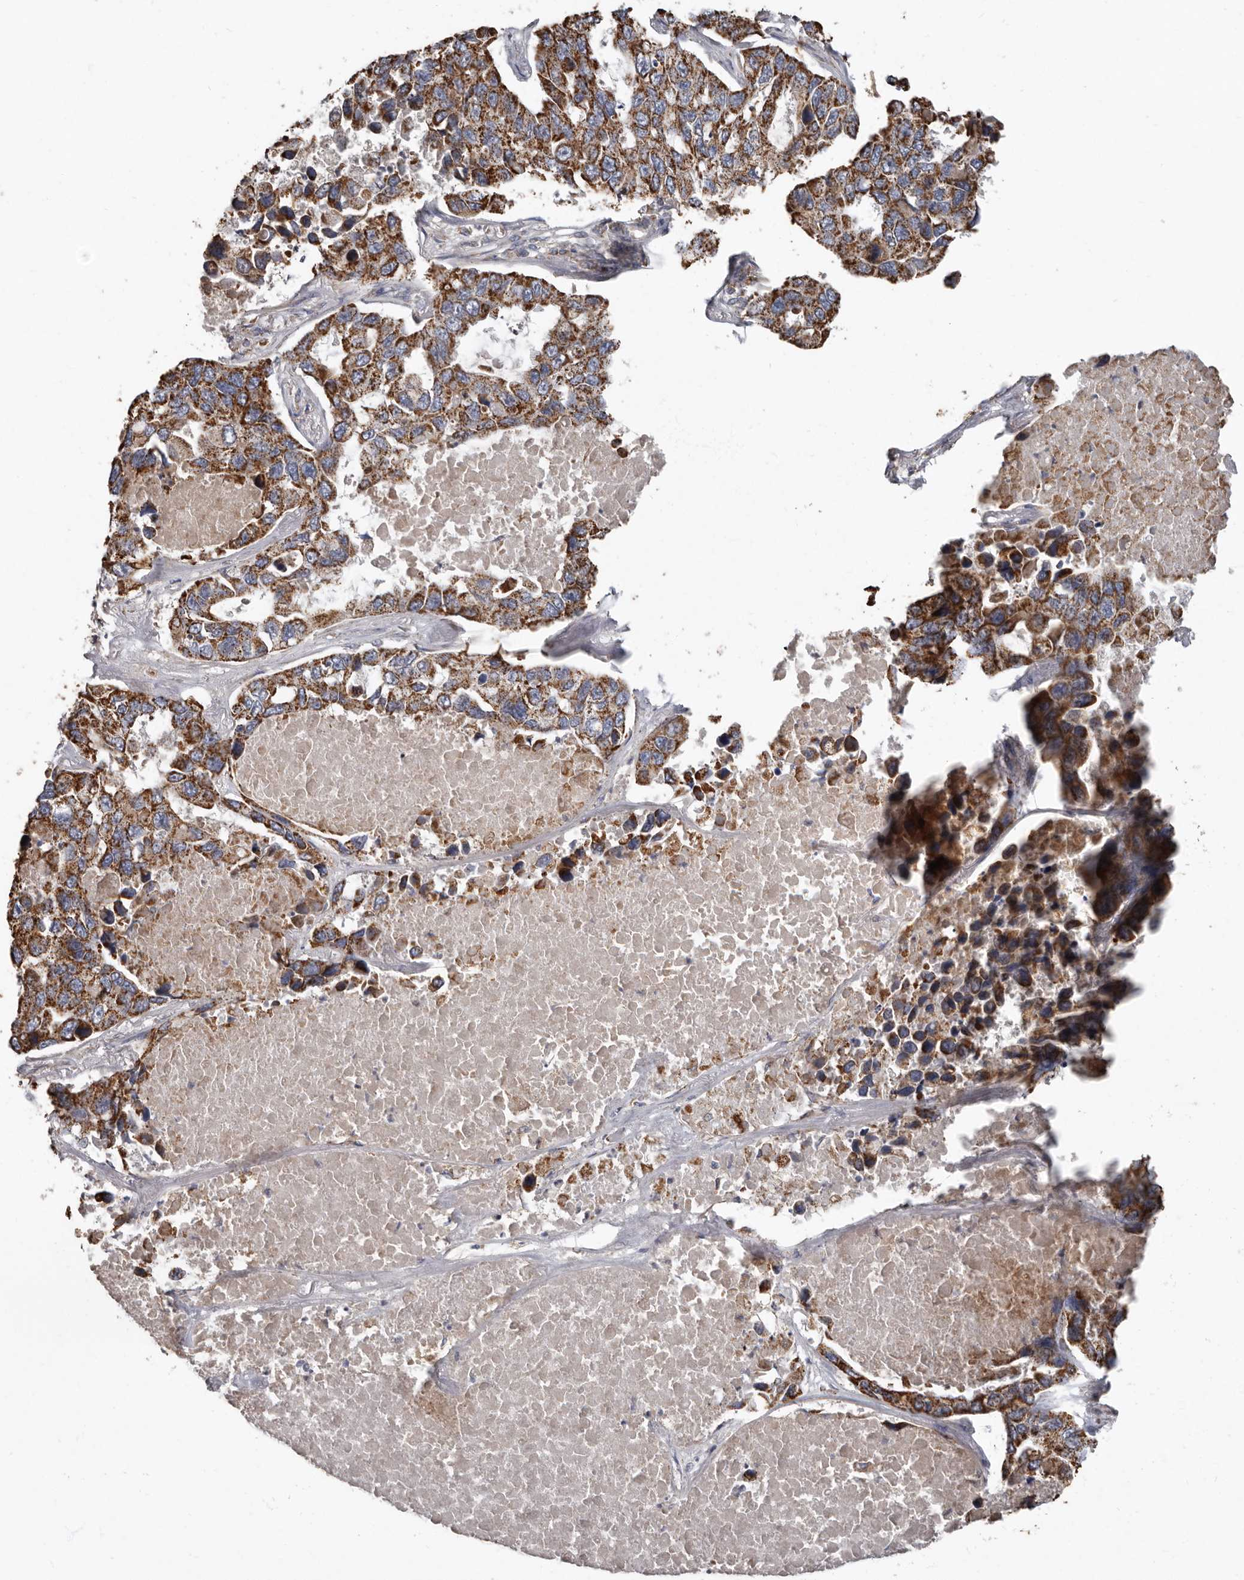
{"staining": {"intensity": "strong", "quantity": ">75%", "location": "cytoplasmic/membranous"}, "tissue": "lung cancer", "cell_type": "Tumor cells", "image_type": "cancer", "snomed": [{"axis": "morphology", "description": "Adenocarcinoma, NOS"}, {"axis": "topography", "description": "Lung"}], "caption": "The micrograph shows a brown stain indicating the presence of a protein in the cytoplasmic/membranous of tumor cells in adenocarcinoma (lung). The protein of interest is stained brown, and the nuclei are stained in blue (DAB (3,3'-diaminobenzidine) IHC with brightfield microscopy, high magnification).", "gene": "KIF26B", "patient": {"sex": "male", "age": 64}}